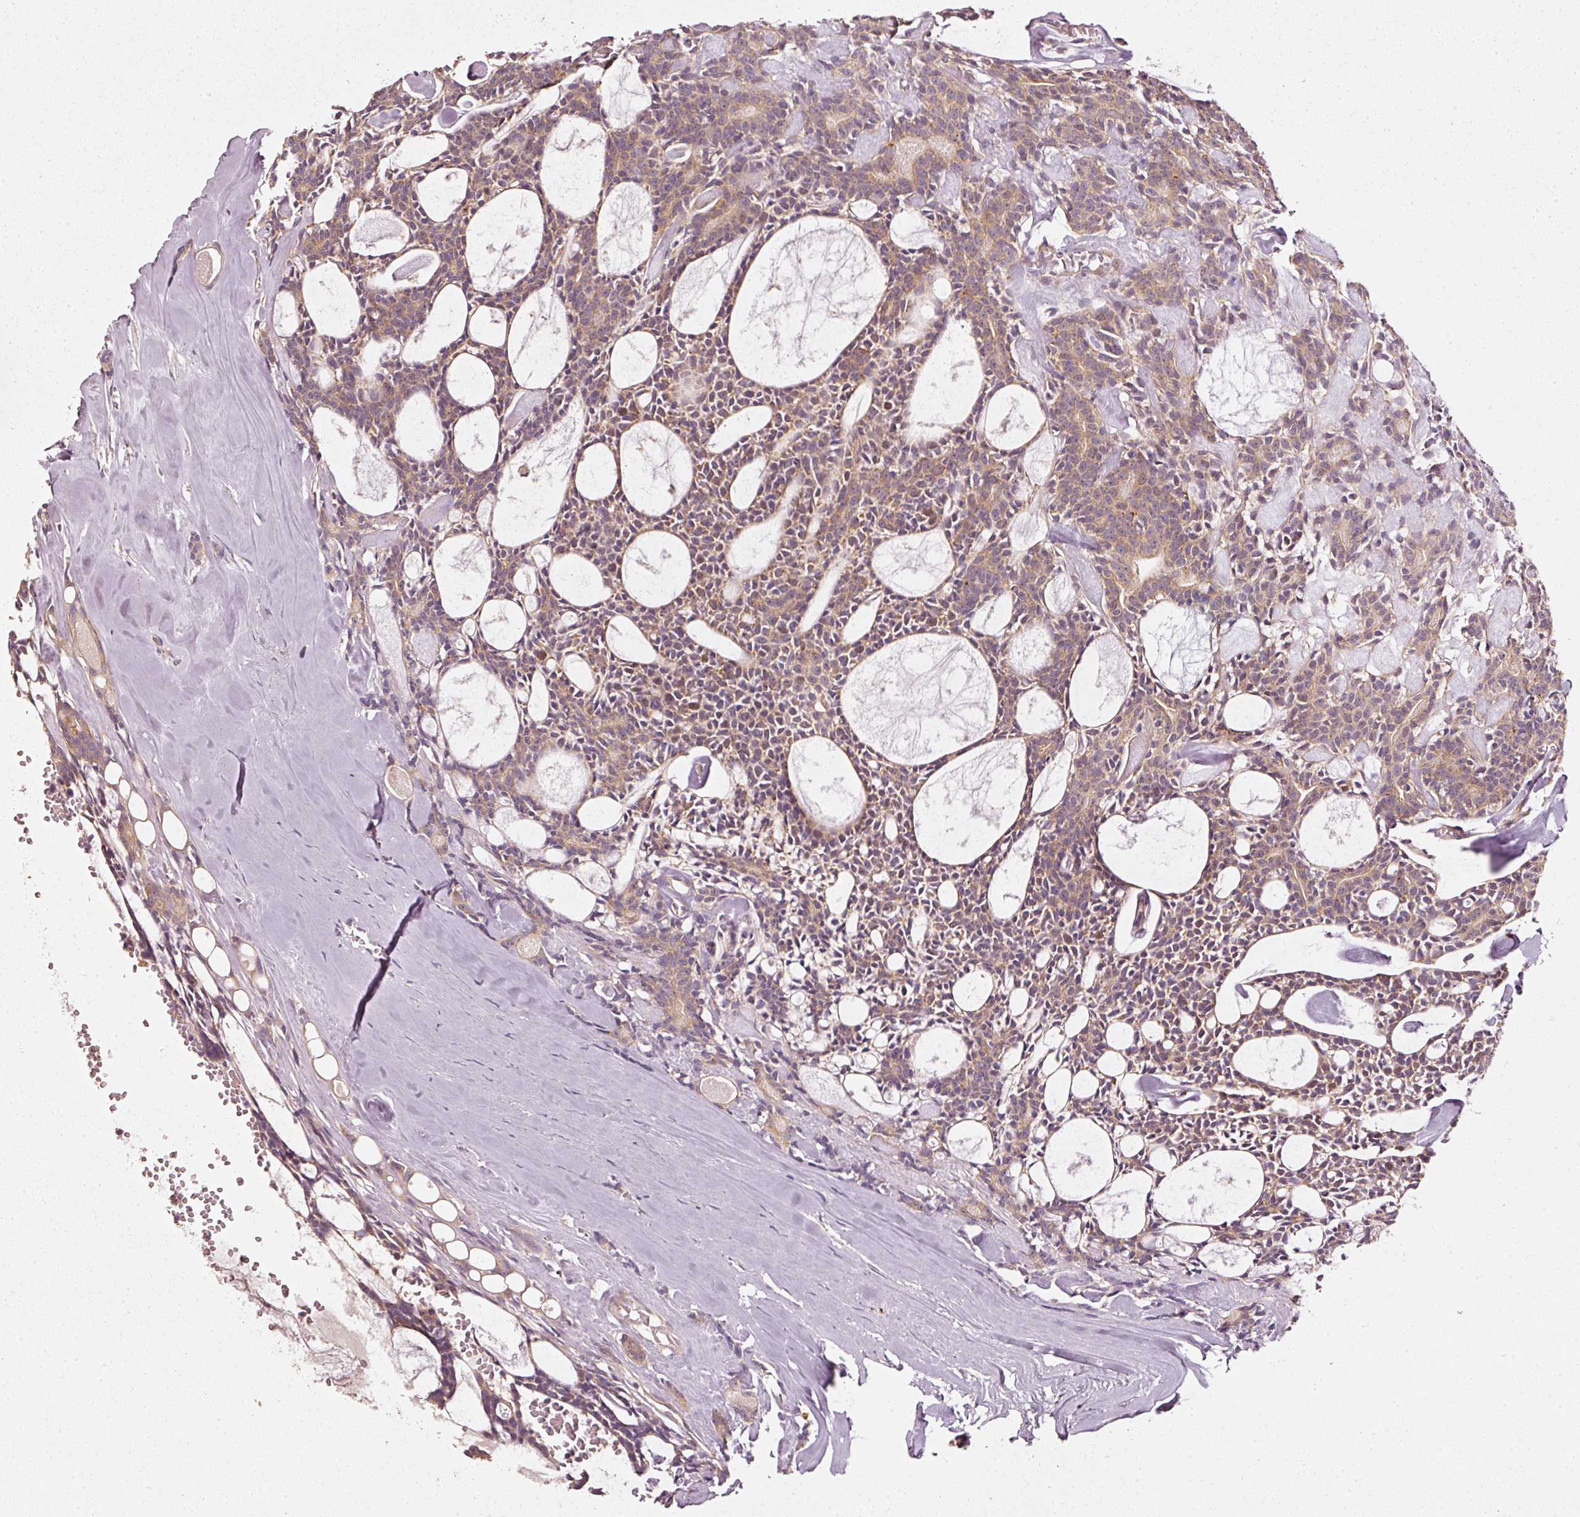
{"staining": {"intensity": "weak", "quantity": ">75%", "location": "cytoplasmic/membranous"}, "tissue": "head and neck cancer", "cell_type": "Tumor cells", "image_type": "cancer", "snomed": [{"axis": "morphology", "description": "Adenocarcinoma, NOS"}, {"axis": "topography", "description": "Salivary gland"}, {"axis": "topography", "description": "Head-Neck"}], "caption": "Human adenocarcinoma (head and neck) stained with a protein marker demonstrates weak staining in tumor cells.", "gene": "ARHGAP22", "patient": {"sex": "male", "age": 55}}